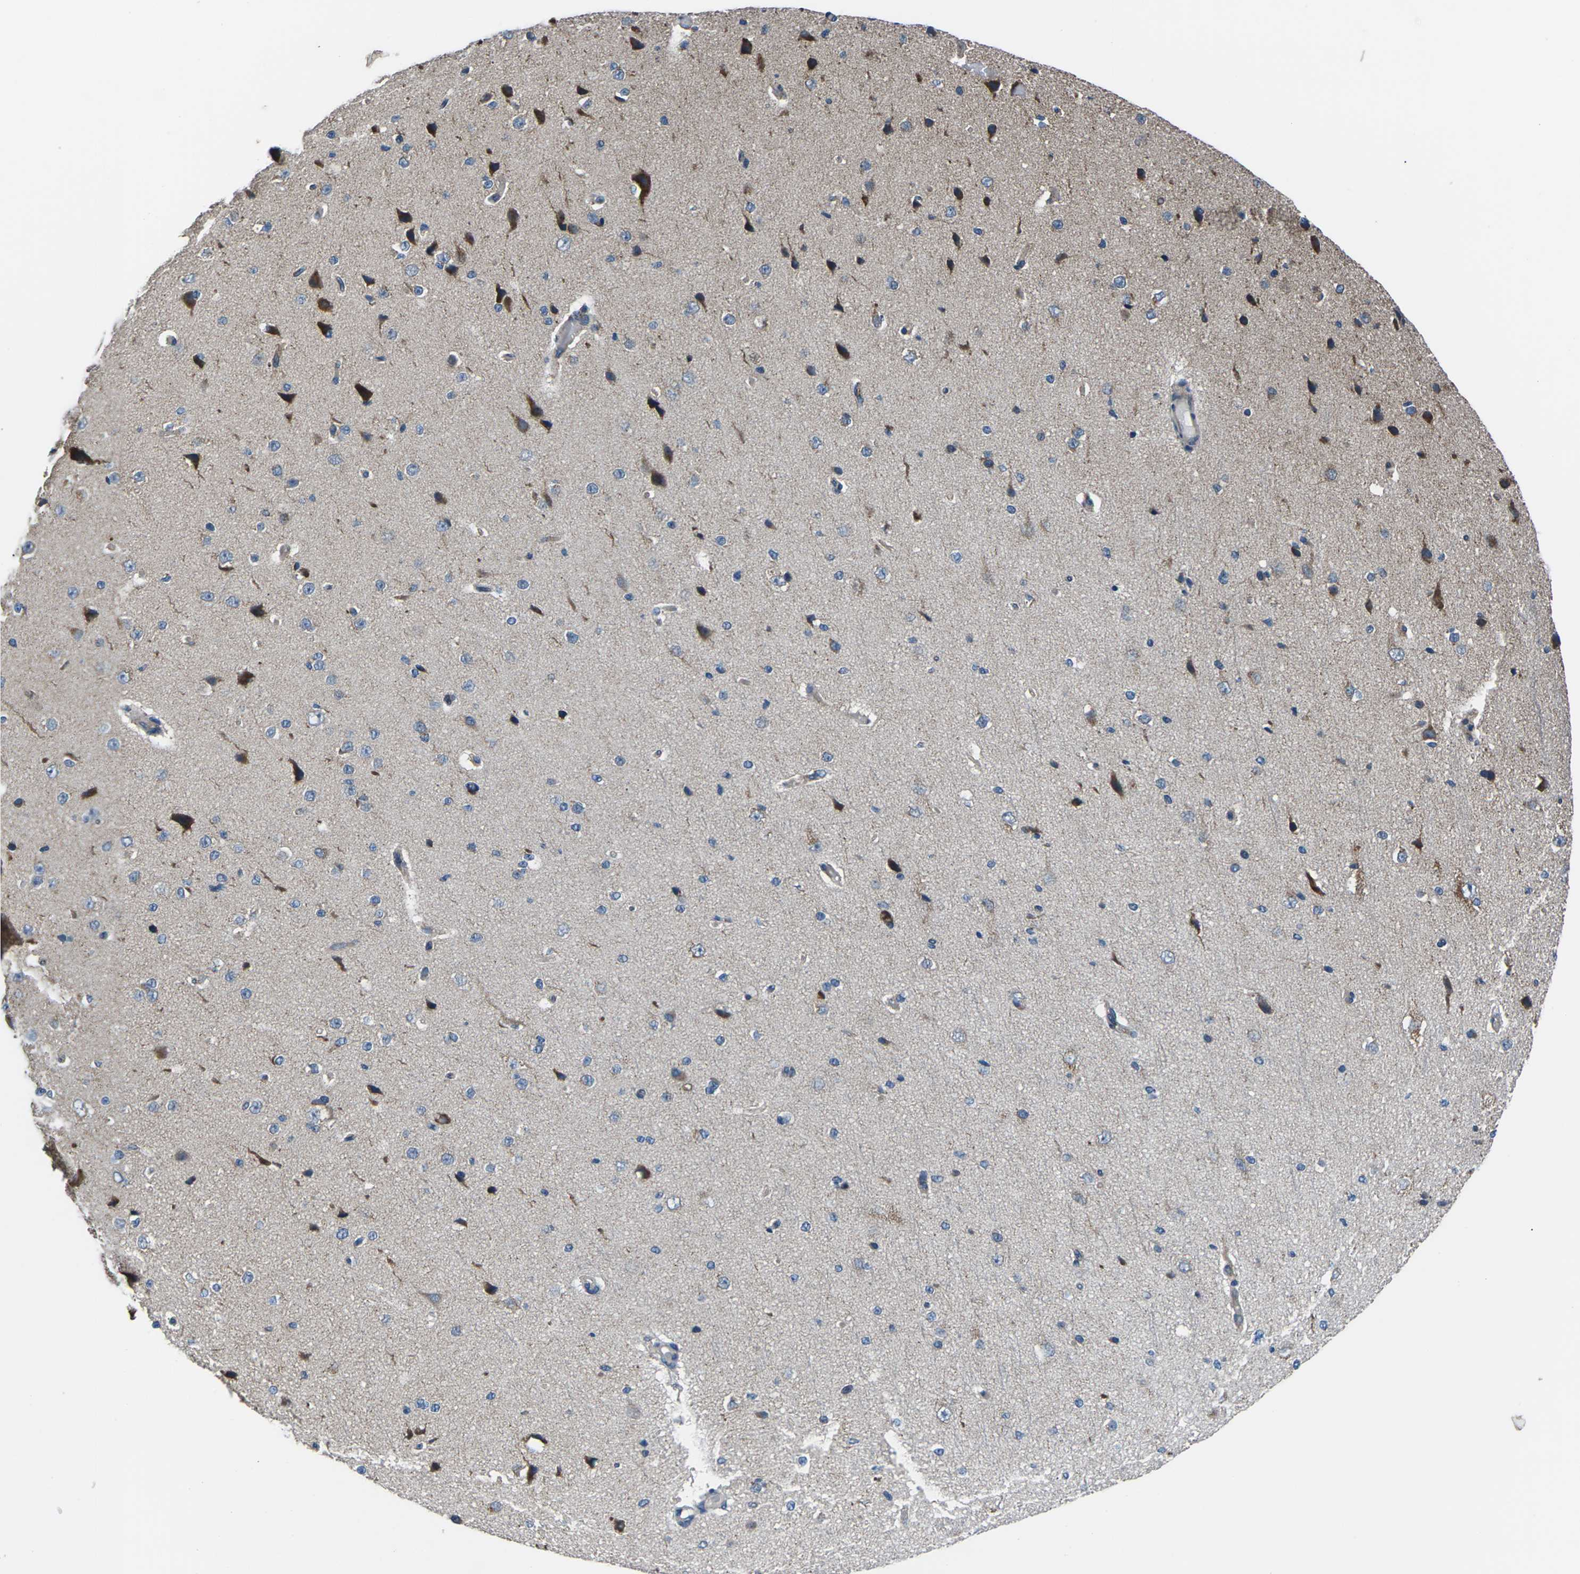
{"staining": {"intensity": "negative", "quantity": "none", "location": "none"}, "tissue": "cerebral cortex", "cell_type": "Endothelial cells", "image_type": "normal", "snomed": [{"axis": "morphology", "description": "Normal tissue, NOS"}, {"axis": "morphology", "description": "Developmental malformation"}, {"axis": "topography", "description": "Cerebral cortex"}], "caption": "Protein analysis of unremarkable cerebral cortex exhibits no significant expression in endothelial cells. The staining was performed using DAB (3,3'-diaminobenzidine) to visualize the protein expression in brown, while the nuclei were stained in blue with hematoxylin (Magnification: 20x).", "gene": "GABRP", "patient": {"sex": "female", "age": 30}}